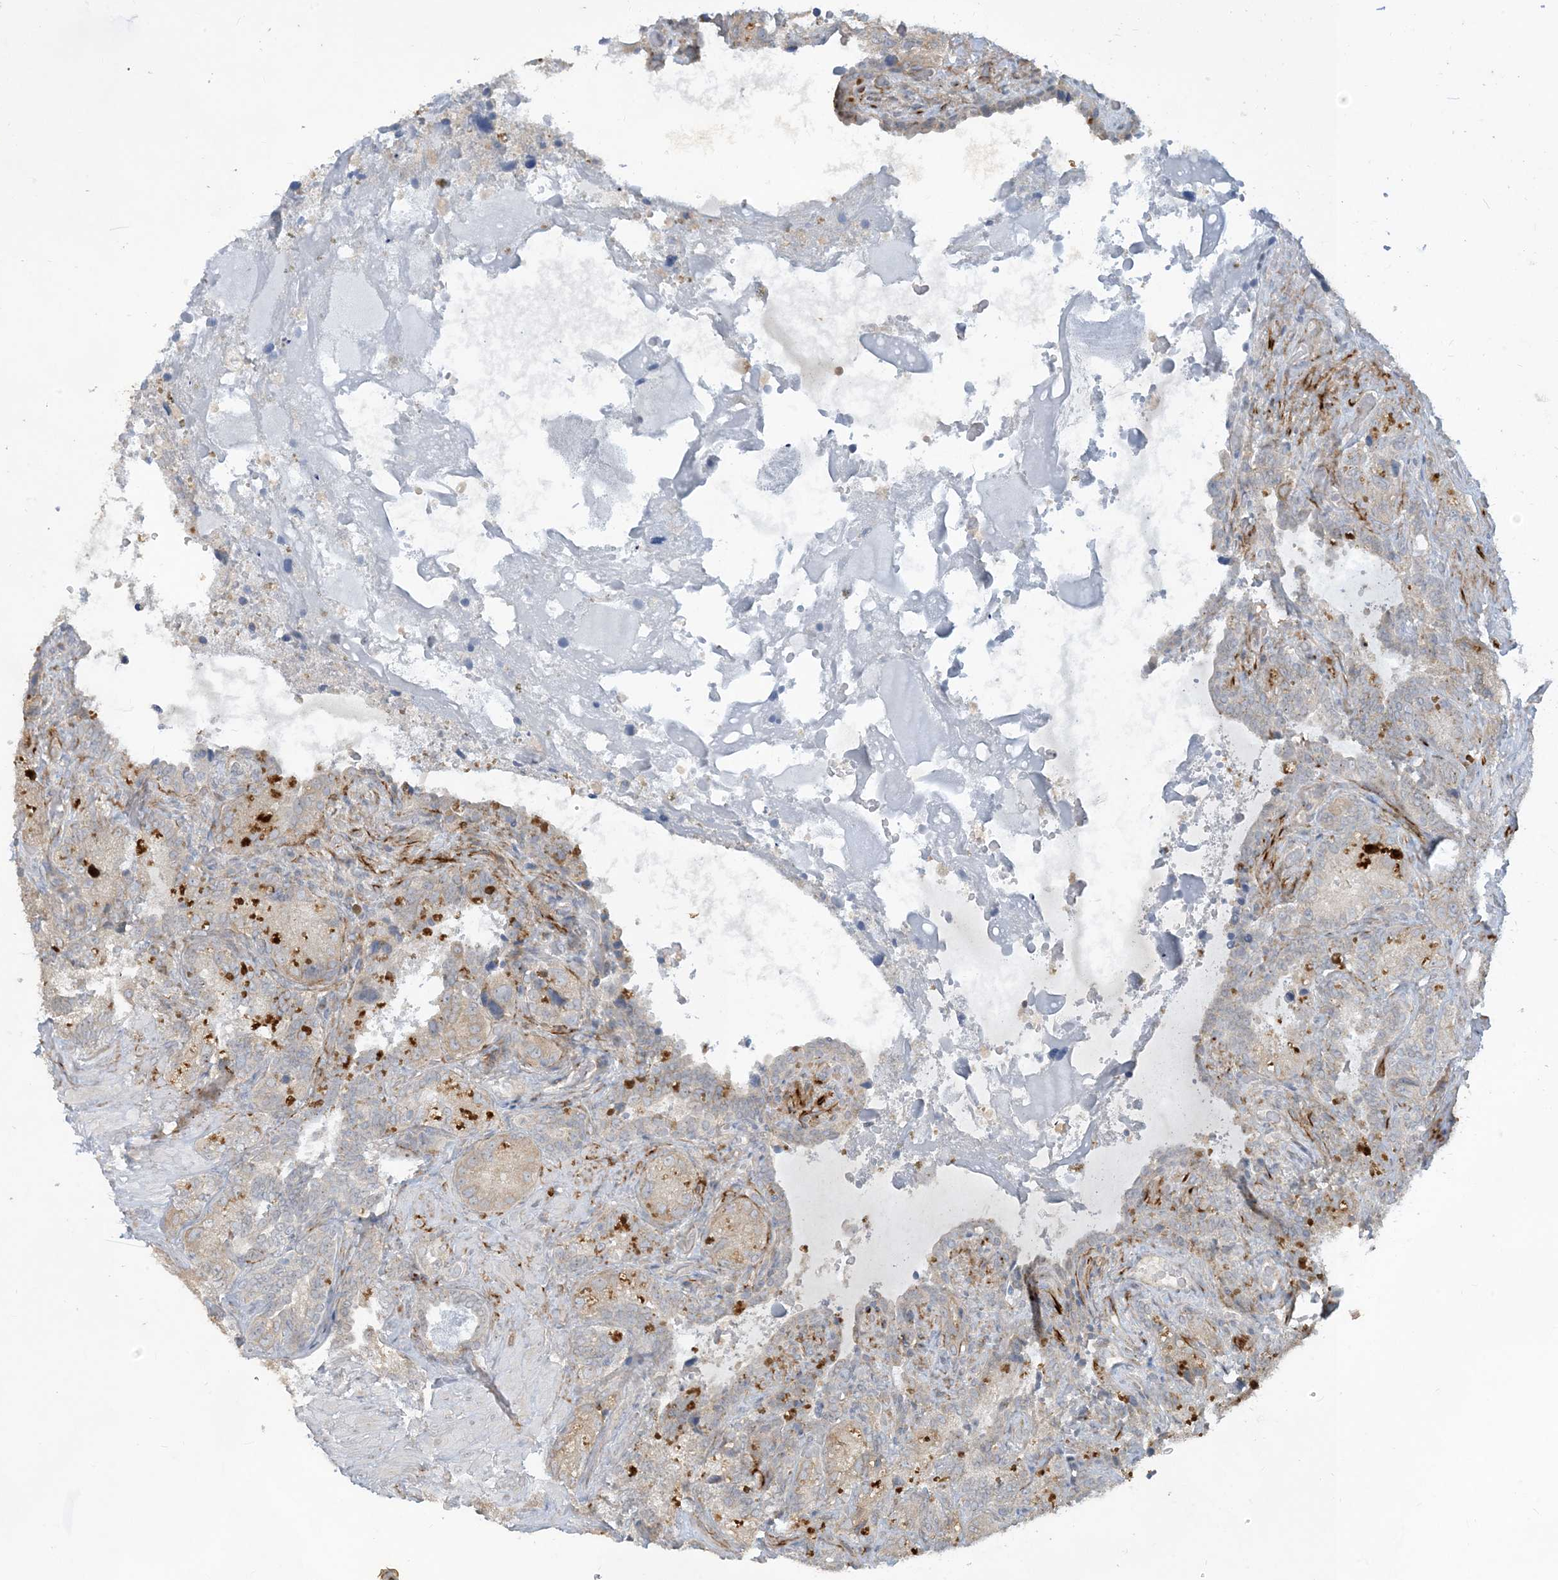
{"staining": {"intensity": "weak", "quantity": "25%-75%", "location": "cytoplasmic/membranous"}, "tissue": "seminal vesicle", "cell_type": "Glandular cells", "image_type": "normal", "snomed": [{"axis": "morphology", "description": "Normal tissue, NOS"}, {"axis": "topography", "description": "Seminal veicle"}, {"axis": "topography", "description": "Peripheral nerve tissue"}], "caption": "Immunohistochemistry (IHC) of normal seminal vesicle exhibits low levels of weak cytoplasmic/membranous staining in about 25%-75% of glandular cells. The protein is stained brown, and the nuclei are stained in blue (DAB (3,3'-diaminobenzidine) IHC with brightfield microscopy, high magnification).", "gene": "CDS1", "patient": {"sex": "male", "age": 67}}